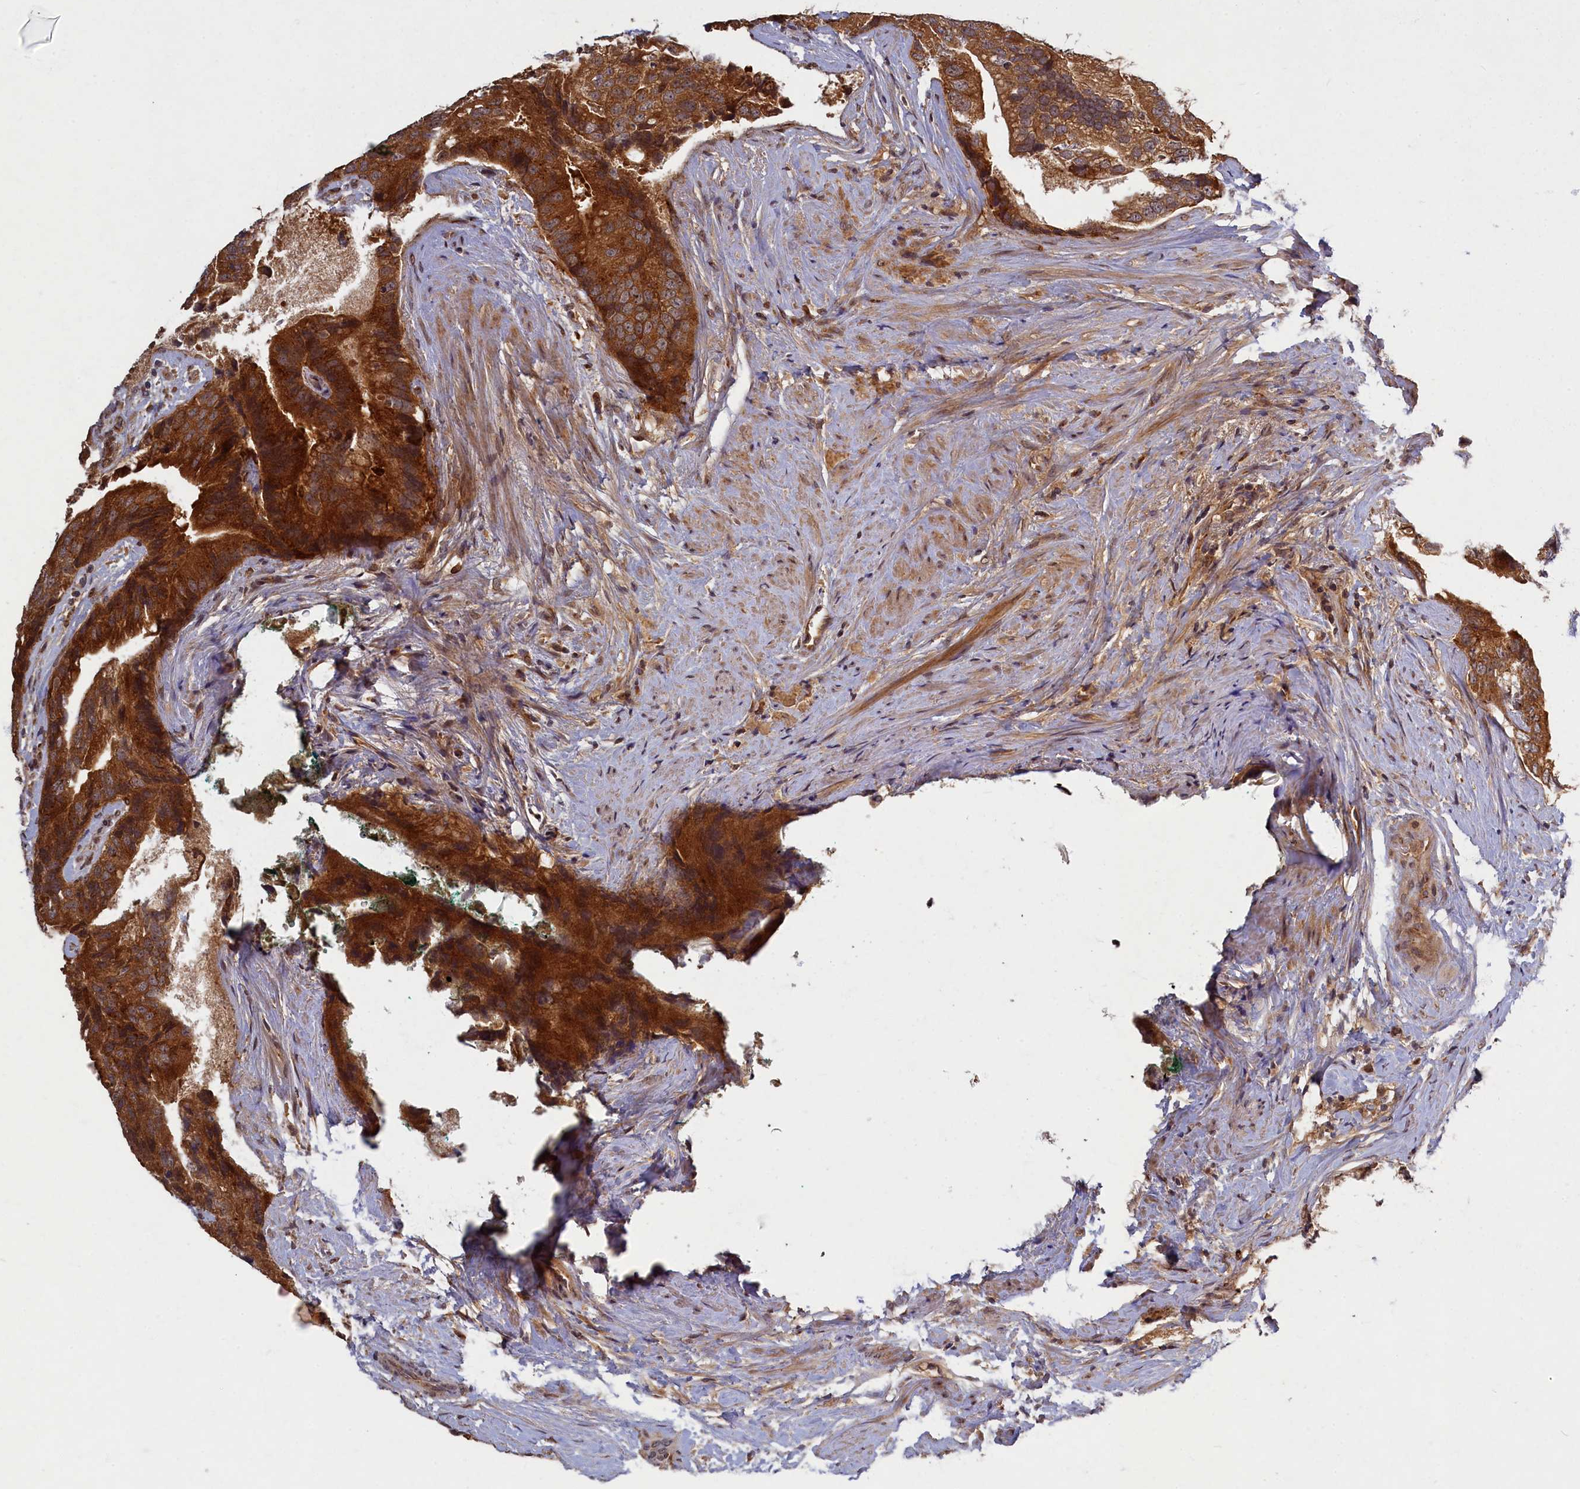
{"staining": {"intensity": "strong", "quantity": ">75%", "location": "cytoplasmic/membranous"}, "tissue": "prostate cancer", "cell_type": "Tumor cells", "image_type": "cancer", "snomed": [{"axis": "morphology", "description": "Adenocarcinoma, High grade"}, {"axis": "topography", "description": "Prostate"}], "caption": "Human prostate cancer stained with a brown dye displays strong cytoplasmic/membranous positive staining in about >75% of tumor cells.", "gene": "BICD1", "patient": {"sex": "male", "age": 70}}